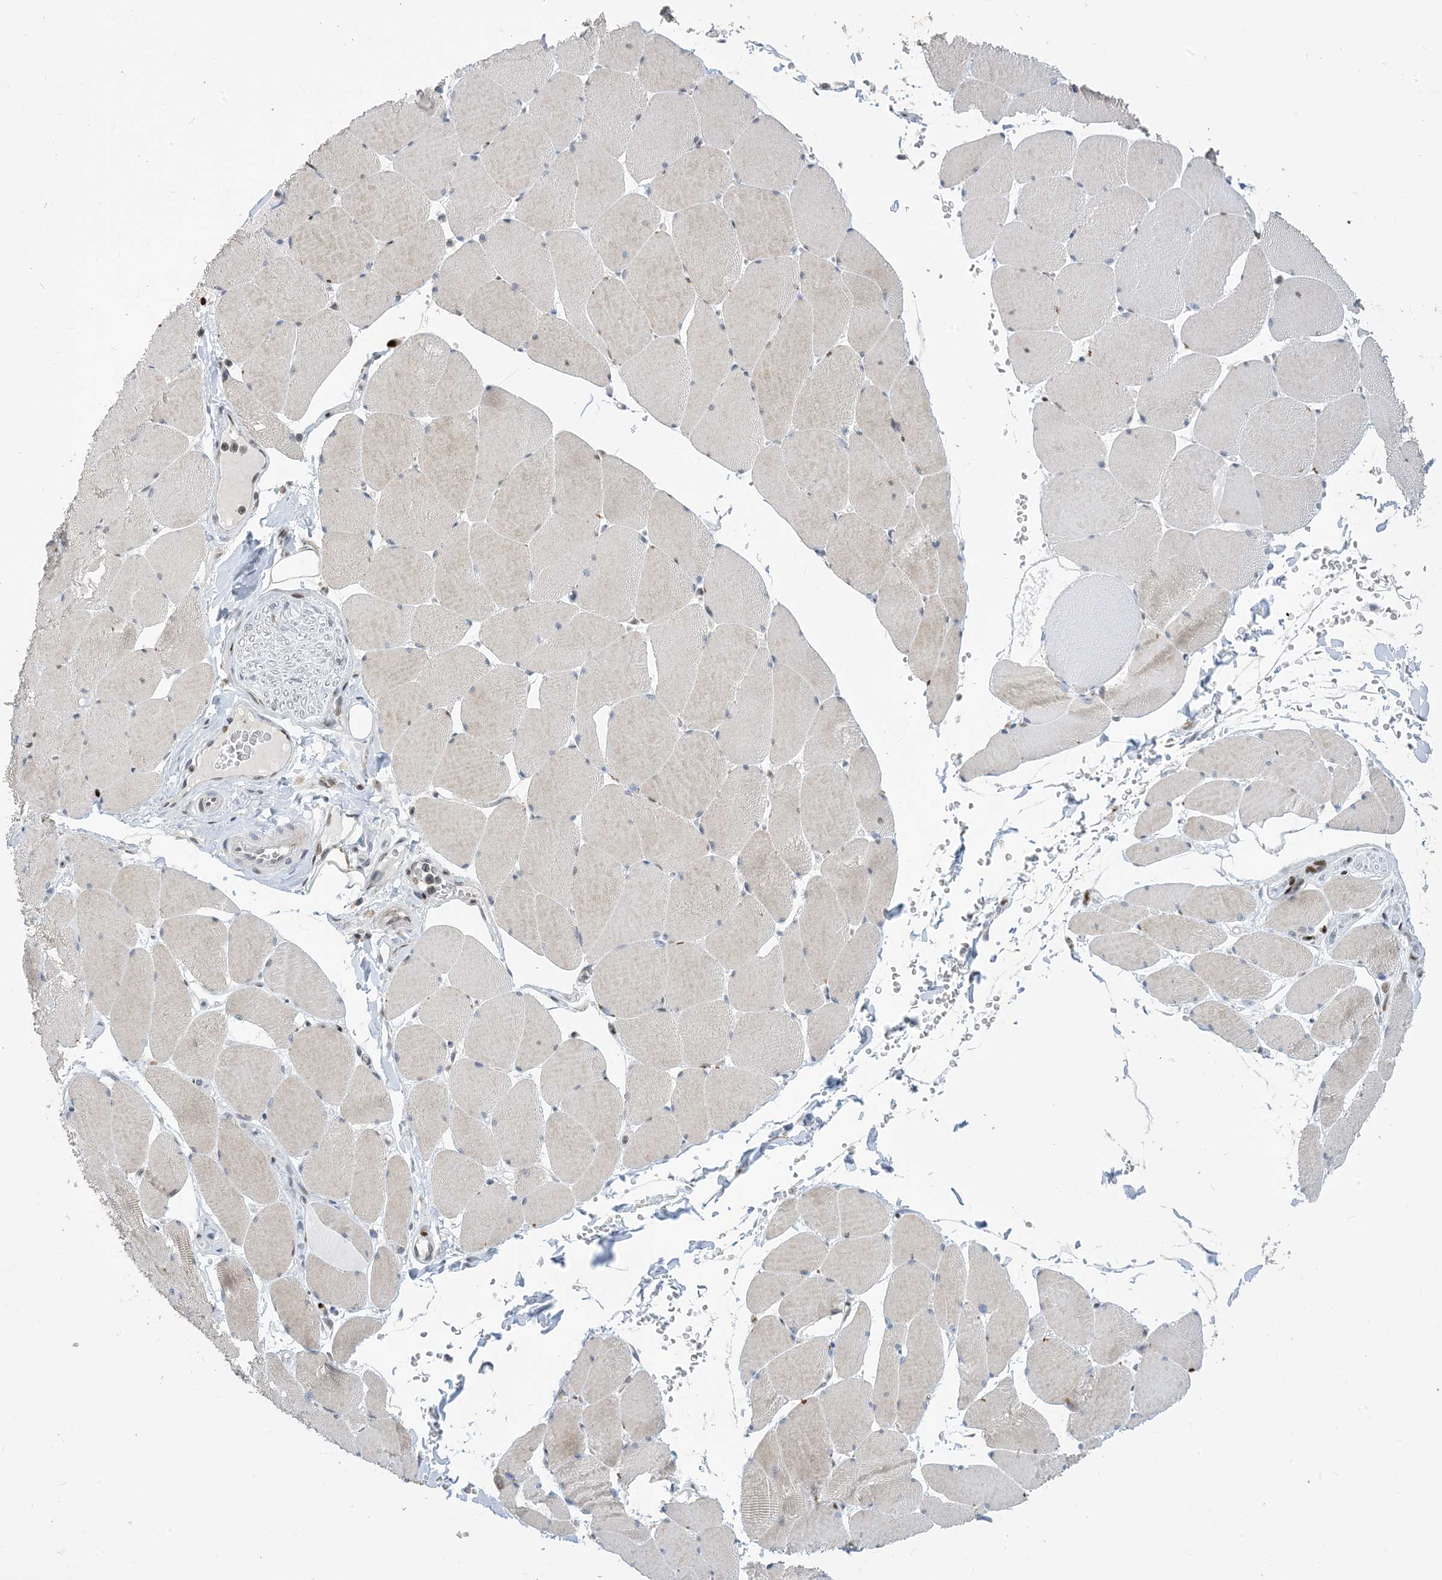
{"staining": {"intensity": "weak", "quantity": "<25%", "location": "cytoplasmic/membranous"}, "tissue": "skeletal muscle", "cell_type": "Myocytes", "image_type": "normal", "snomed": [{"axis": "morphology", "description": "Normal tissue, NOS"}, {"axis": "topography", "description": "Skeletal muscle"}, {"axis": "topography", "description": "Head-Neck"}], "caption": "Immunohistochemistry photomicrograph of benign human skeletal muscle stained for a protein (brown), which displays no expression in myocytes.", "gene": "SLC25A53", "patient": {"sex": "male", "age": 66}}